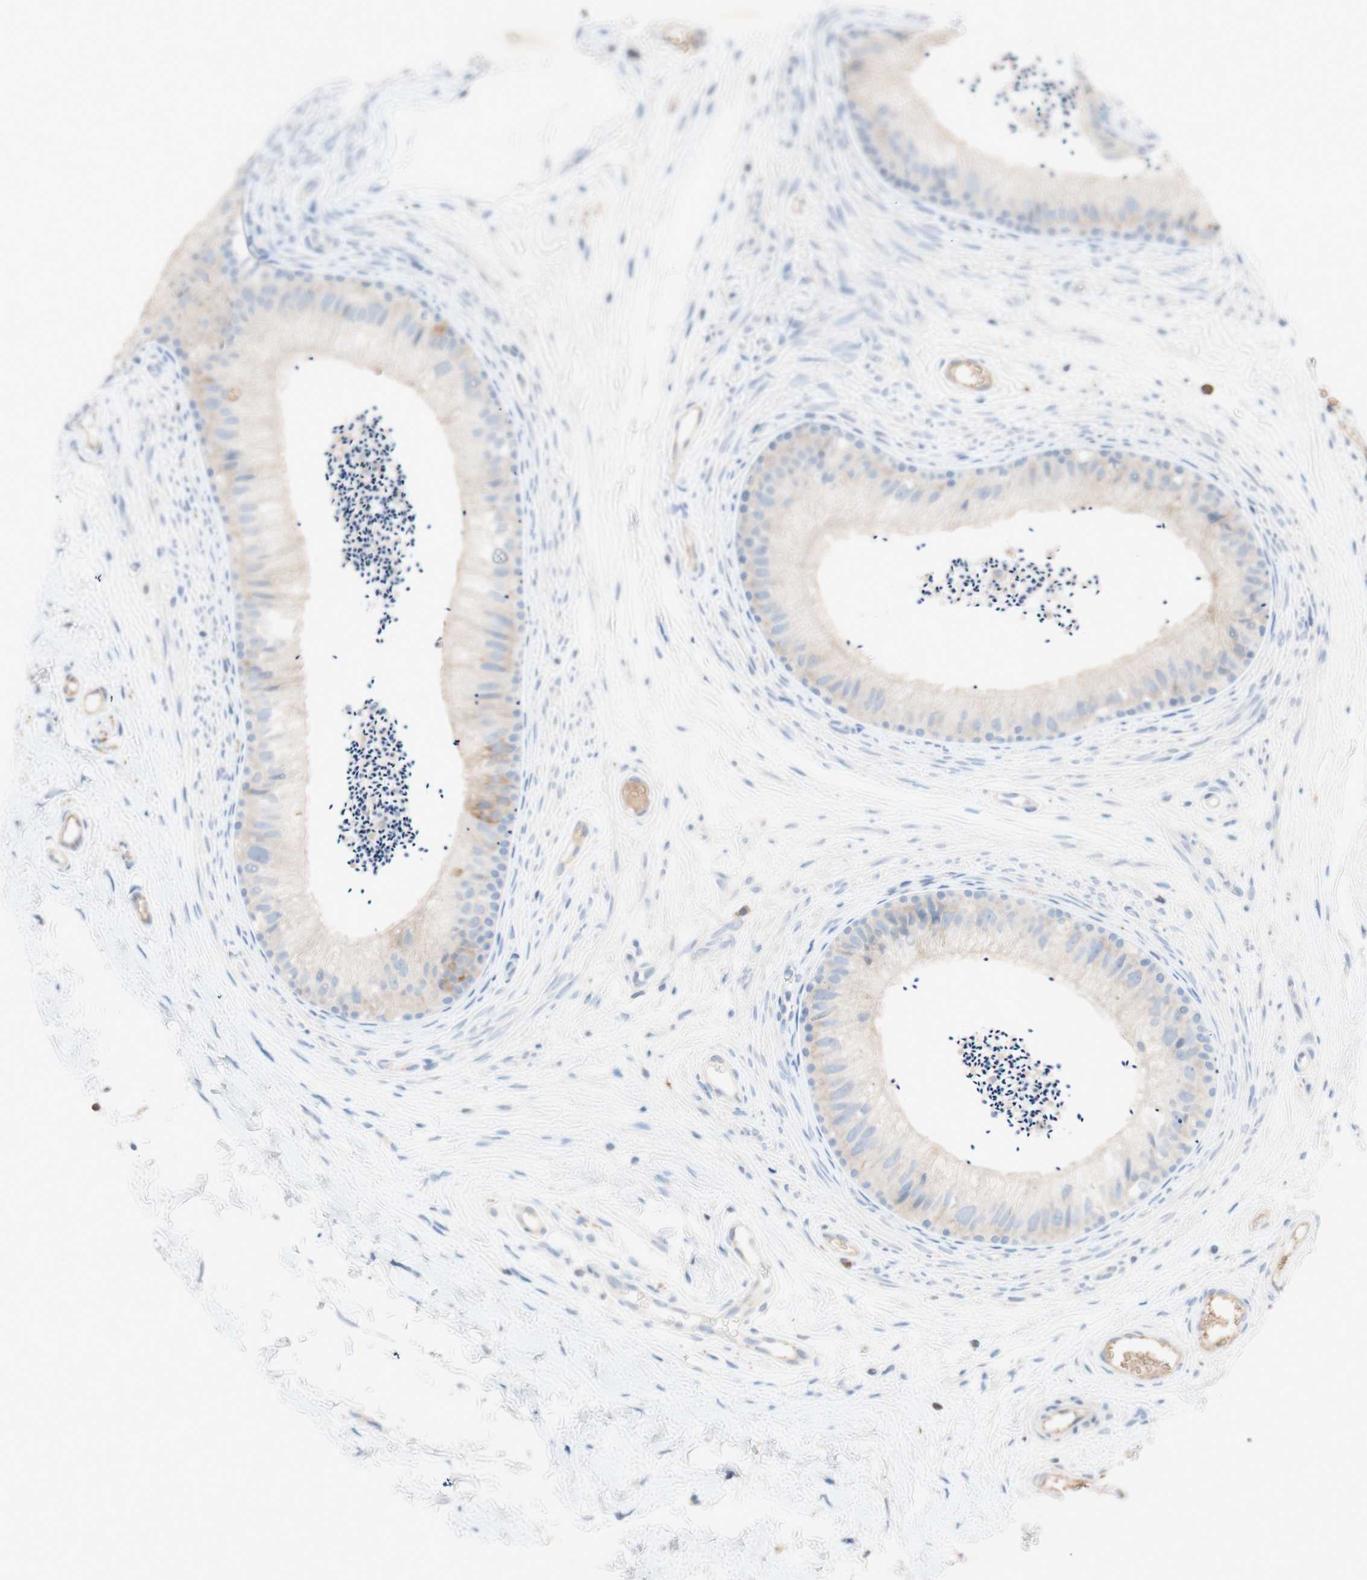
{"staining": {"intensity": "weak", "quantity": ">75%", "location": "cytoplasmic/membranous"}, "tissue": "epididymis", "cell_type": "Glandular cells", "image_type": "normal", "snomed": [{"axis": "morphology", "description": "Normal tissue, NOS"}, {"axis": "topography", "description": "Epididymis"}], "caption": "Immunohistochemistry (IHC) image of unremarkable epididymis: human epididymis stained using immunohistochemistry displays low levels of weak protein expression localized specifically in the cytoplasmic/membranous of glandular cells, appearing as a cytoplasmic/membranous brown color.", "gene": "PACSIN1", "patient": {"sex": "male", "age": 56}}